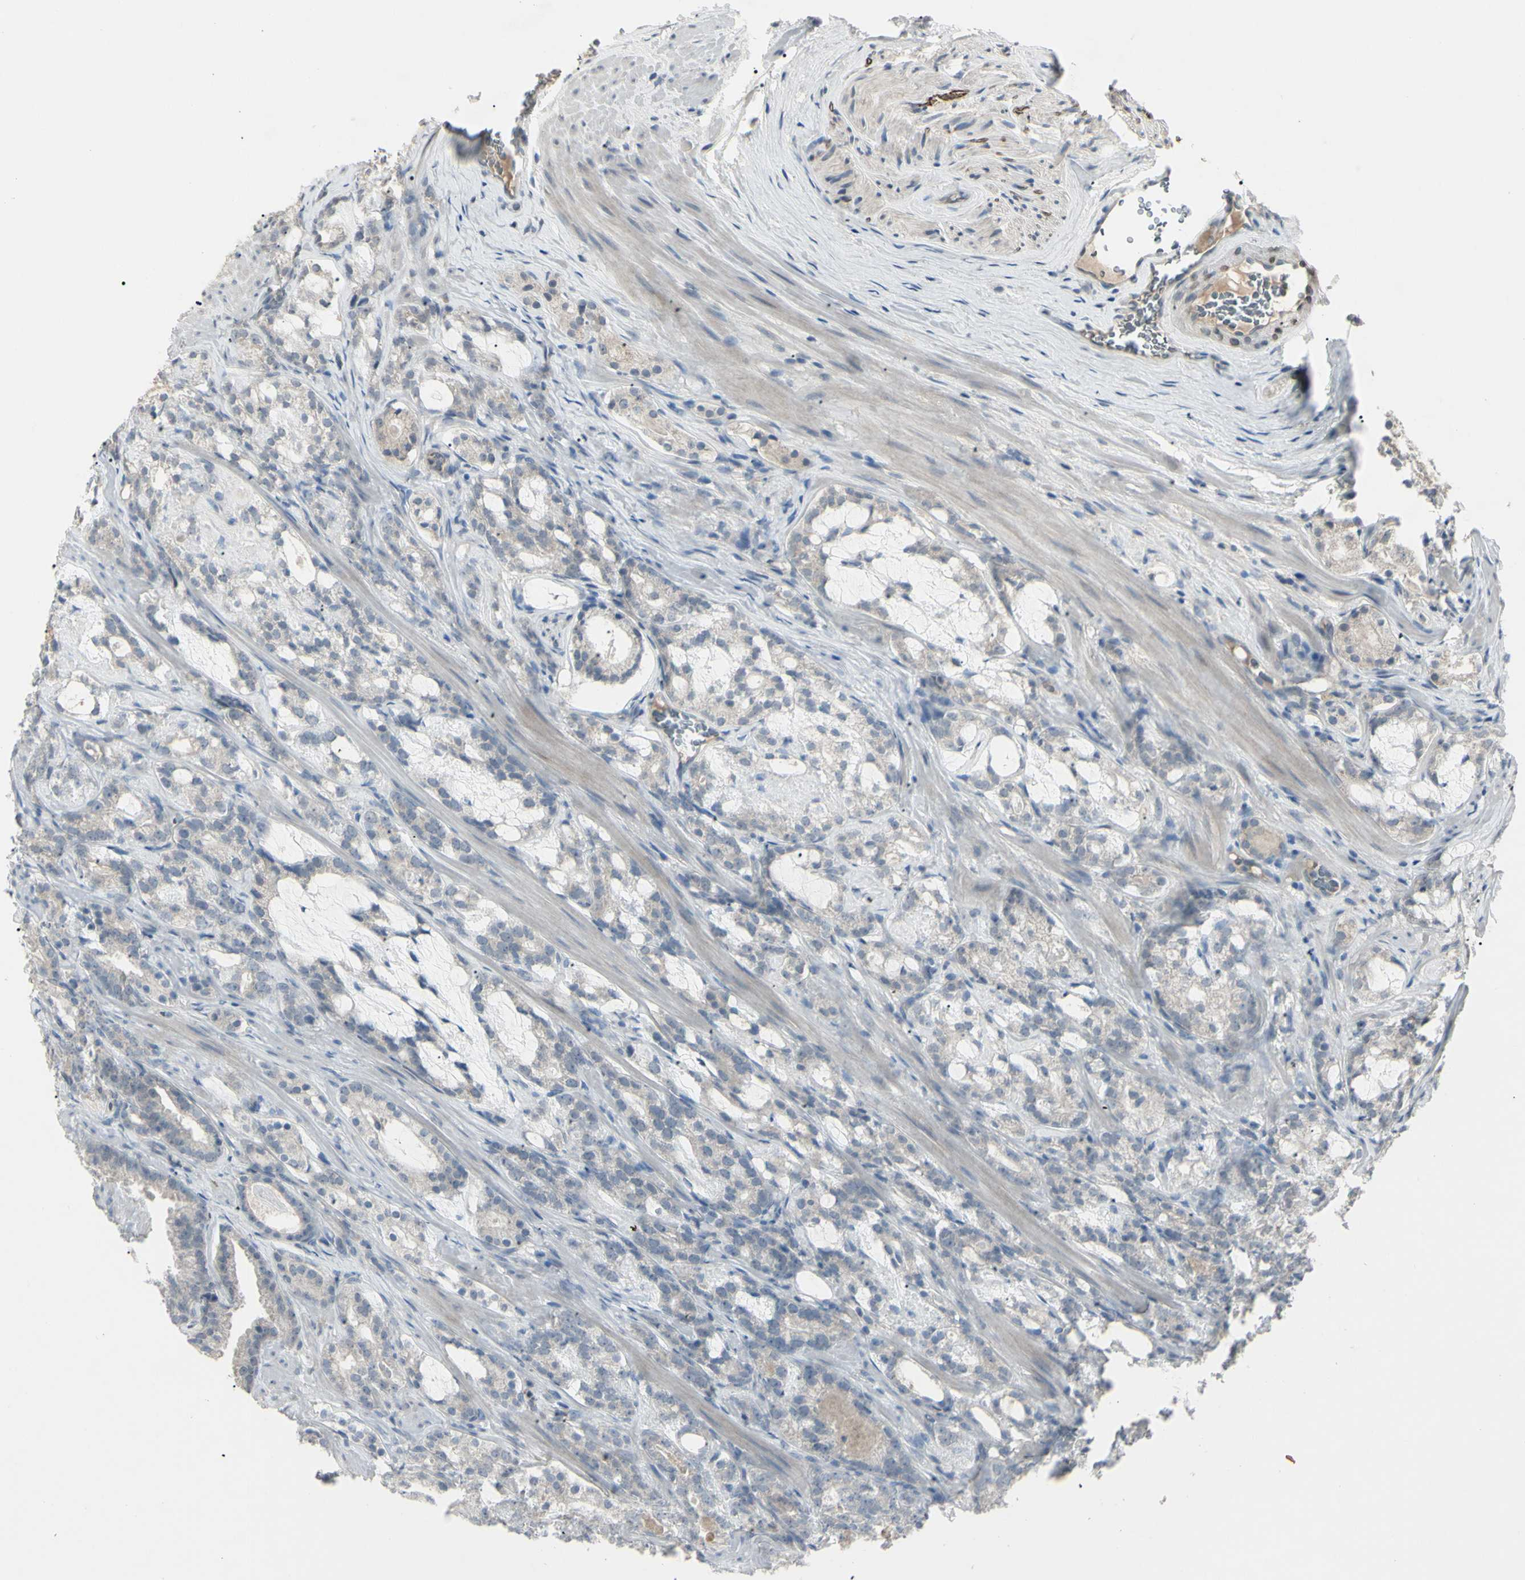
{"staining": {"intensity": "weak", "quantity": "<25%", "location": "cytoplasmic/membranous"}, "tissue": "prostate cancer", "cell_type": "Tumor cells", "image_type": "cancer", "snomed": [{"axis": "morphology", "description": "Adenocarcinoma, Low grade"}, {"axis": "topography", "description": "Prostate"}], "caption": "DAB immunohistochemical staining of human prostate adenocarcinoma (low-grade) displays no significant staining in tumor cells.", "gene": "PIAS4", "patient": {"sex": "male", "age": 59}}